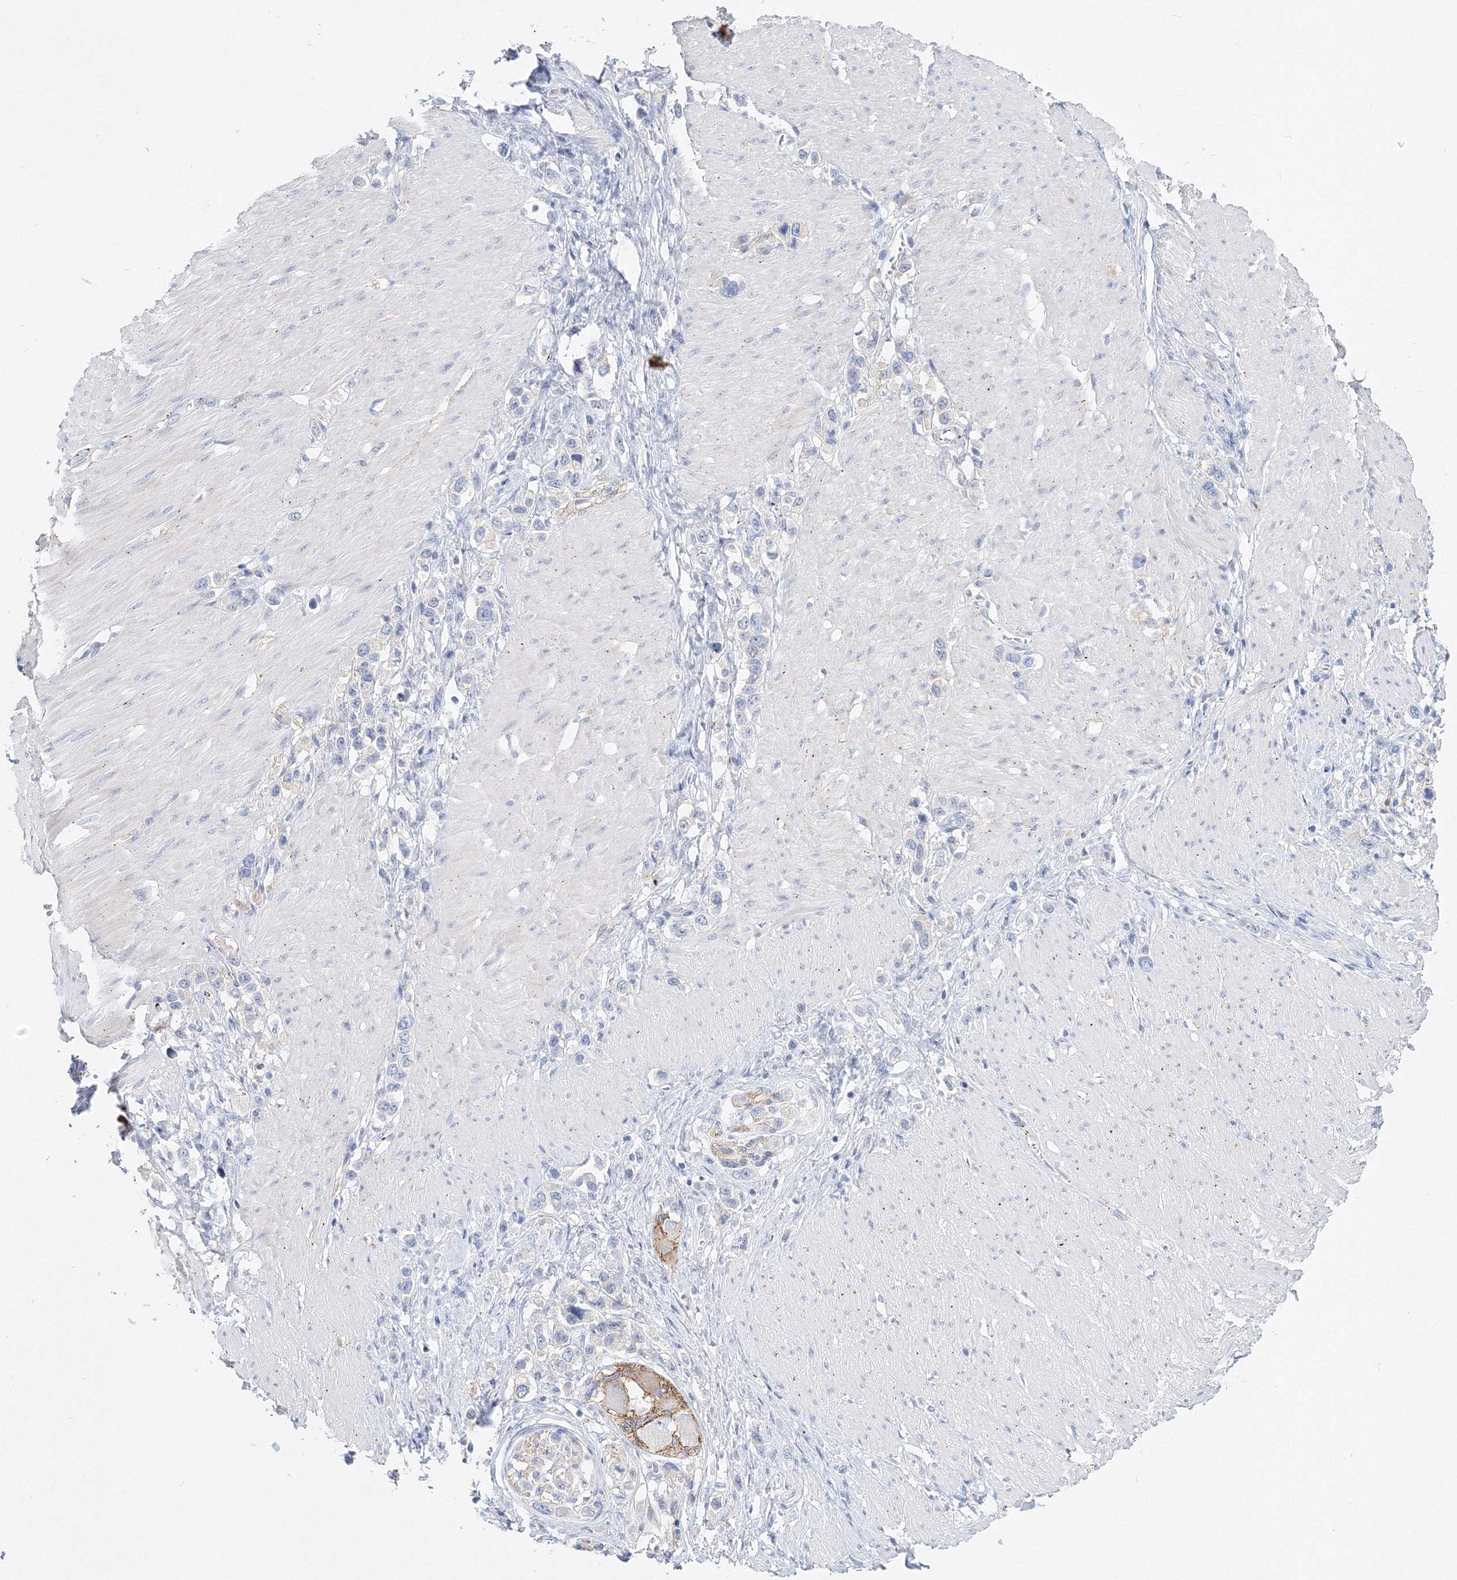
{"staining": {"intensity": "negative", "quantity": "none", "location": "none"}, "tissue": "stomach cancer", "cell_type": "Tumor cells", "image_type": "cancer", "snomed": [{"axis": "morphology", "description": "Normal tissue, NOS"}, {"axis": "morphology", "description": "Adenocarcinoma, NOS"}, {"axis": "topography", "description": "Stomach, upper"}, {"axis": "topography", "description": "Stomach"}], "caption": "IHC of stomach cancer (adenocarcinoma) demonstrates no expression in tumor cells. Nuclei are stained in blue.", "gene": "AASDH", "patient": {"sex": "female", "age": 65}}